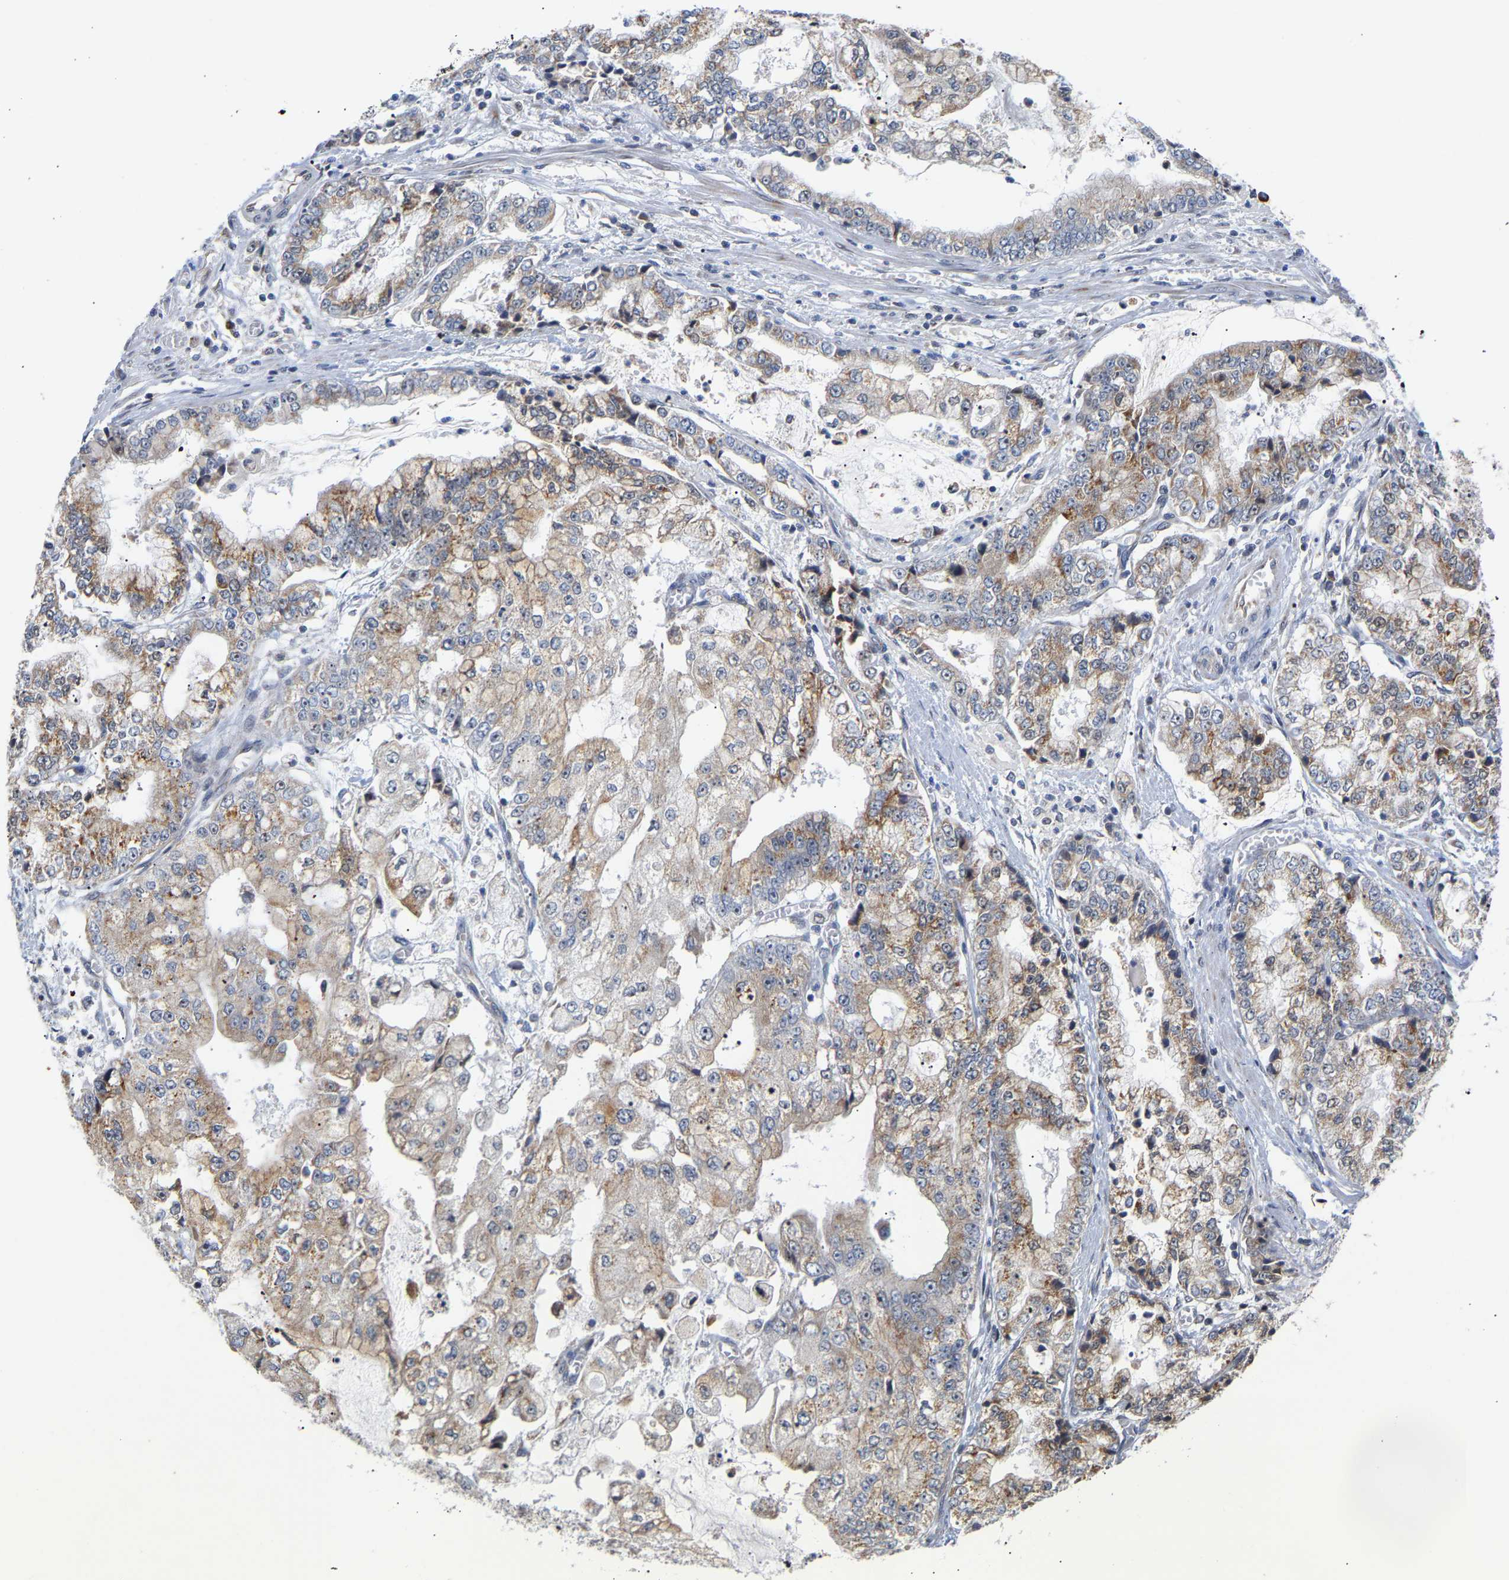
{"staining": {"intensity": "moderate", "quantity": ">75%", "location": "cytoplasmic/membranous"}, "tissue": "stomach cancer", "cell_type": "Tumor cells", "image_type": "cancer", "snomed": [{"axis": "morphology", "description": "Adenocarcinoma, NOS"}, {"axis": "topography", "description": "Stomach"}], "caption": "Approximately >75% of tumor cells in adenocarcinoma (stomach) exhibit moderate cytoplasmic/membranous protein positivity as visualized by brown immunohistochemical staining.", "gene": "PCNT", "patient": {"sex": "male", "age": 76}}